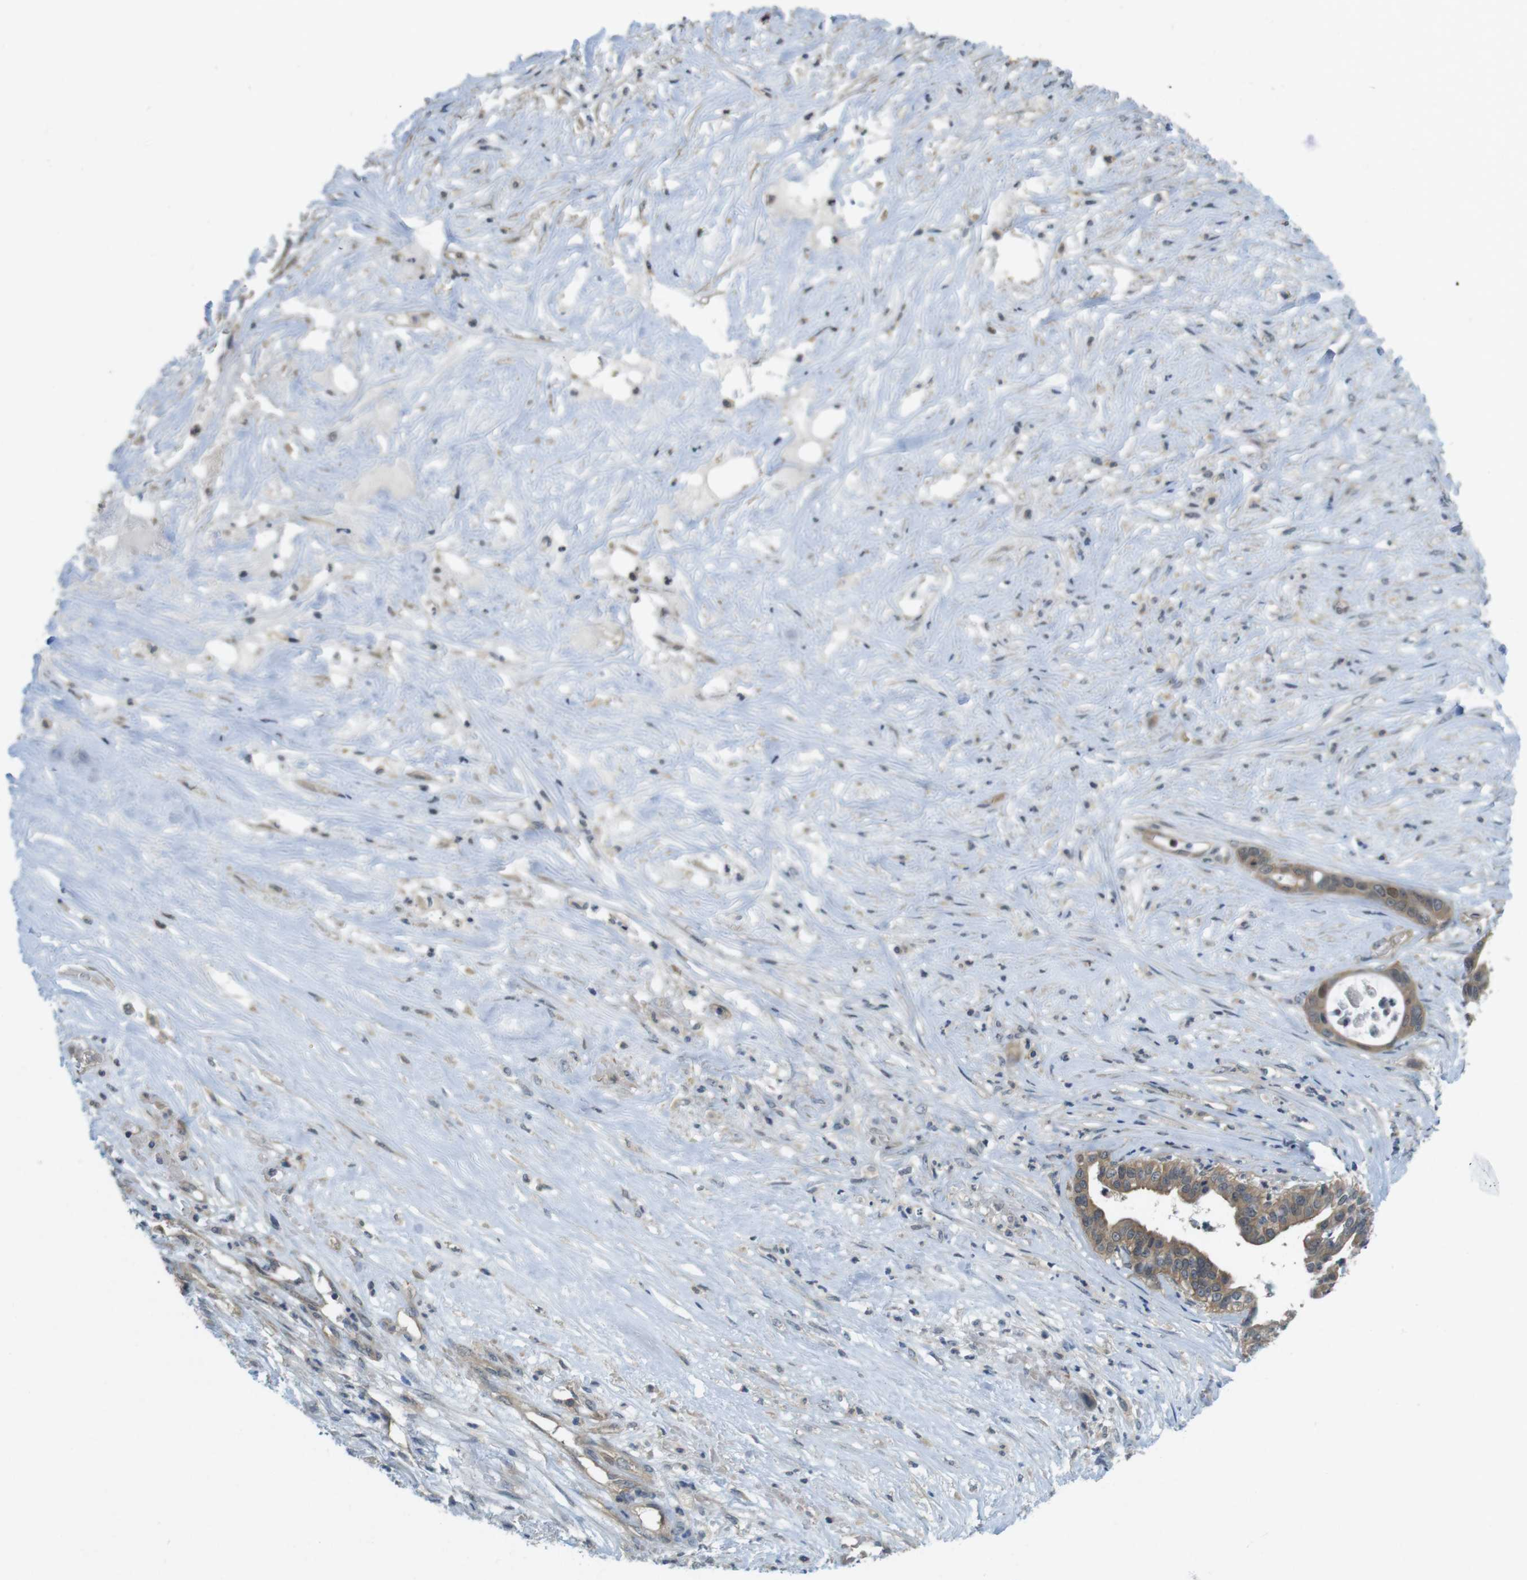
{"staining": {"intensity": "moderate", "quantity": ">75%", "location": "cytoplasmic/membranous"}, "tissue": "liver cancer", "cell_type": "Tumor cells", "image_type": "cancer", "snomed": [{"axis": "morphology", "description": "Cholangiocarcinoma"}, {"axis": "topography", "description": "Liver"}], "caption": "Immunohistochemical staining of human cholangiocarcinoma (liver) shows medium levels of moderate cytoplasmic/membranous expression in approximately >75% of tumor cells.", "gene": "SUGT1", "patient": {"sex": "female", "age": 61}}